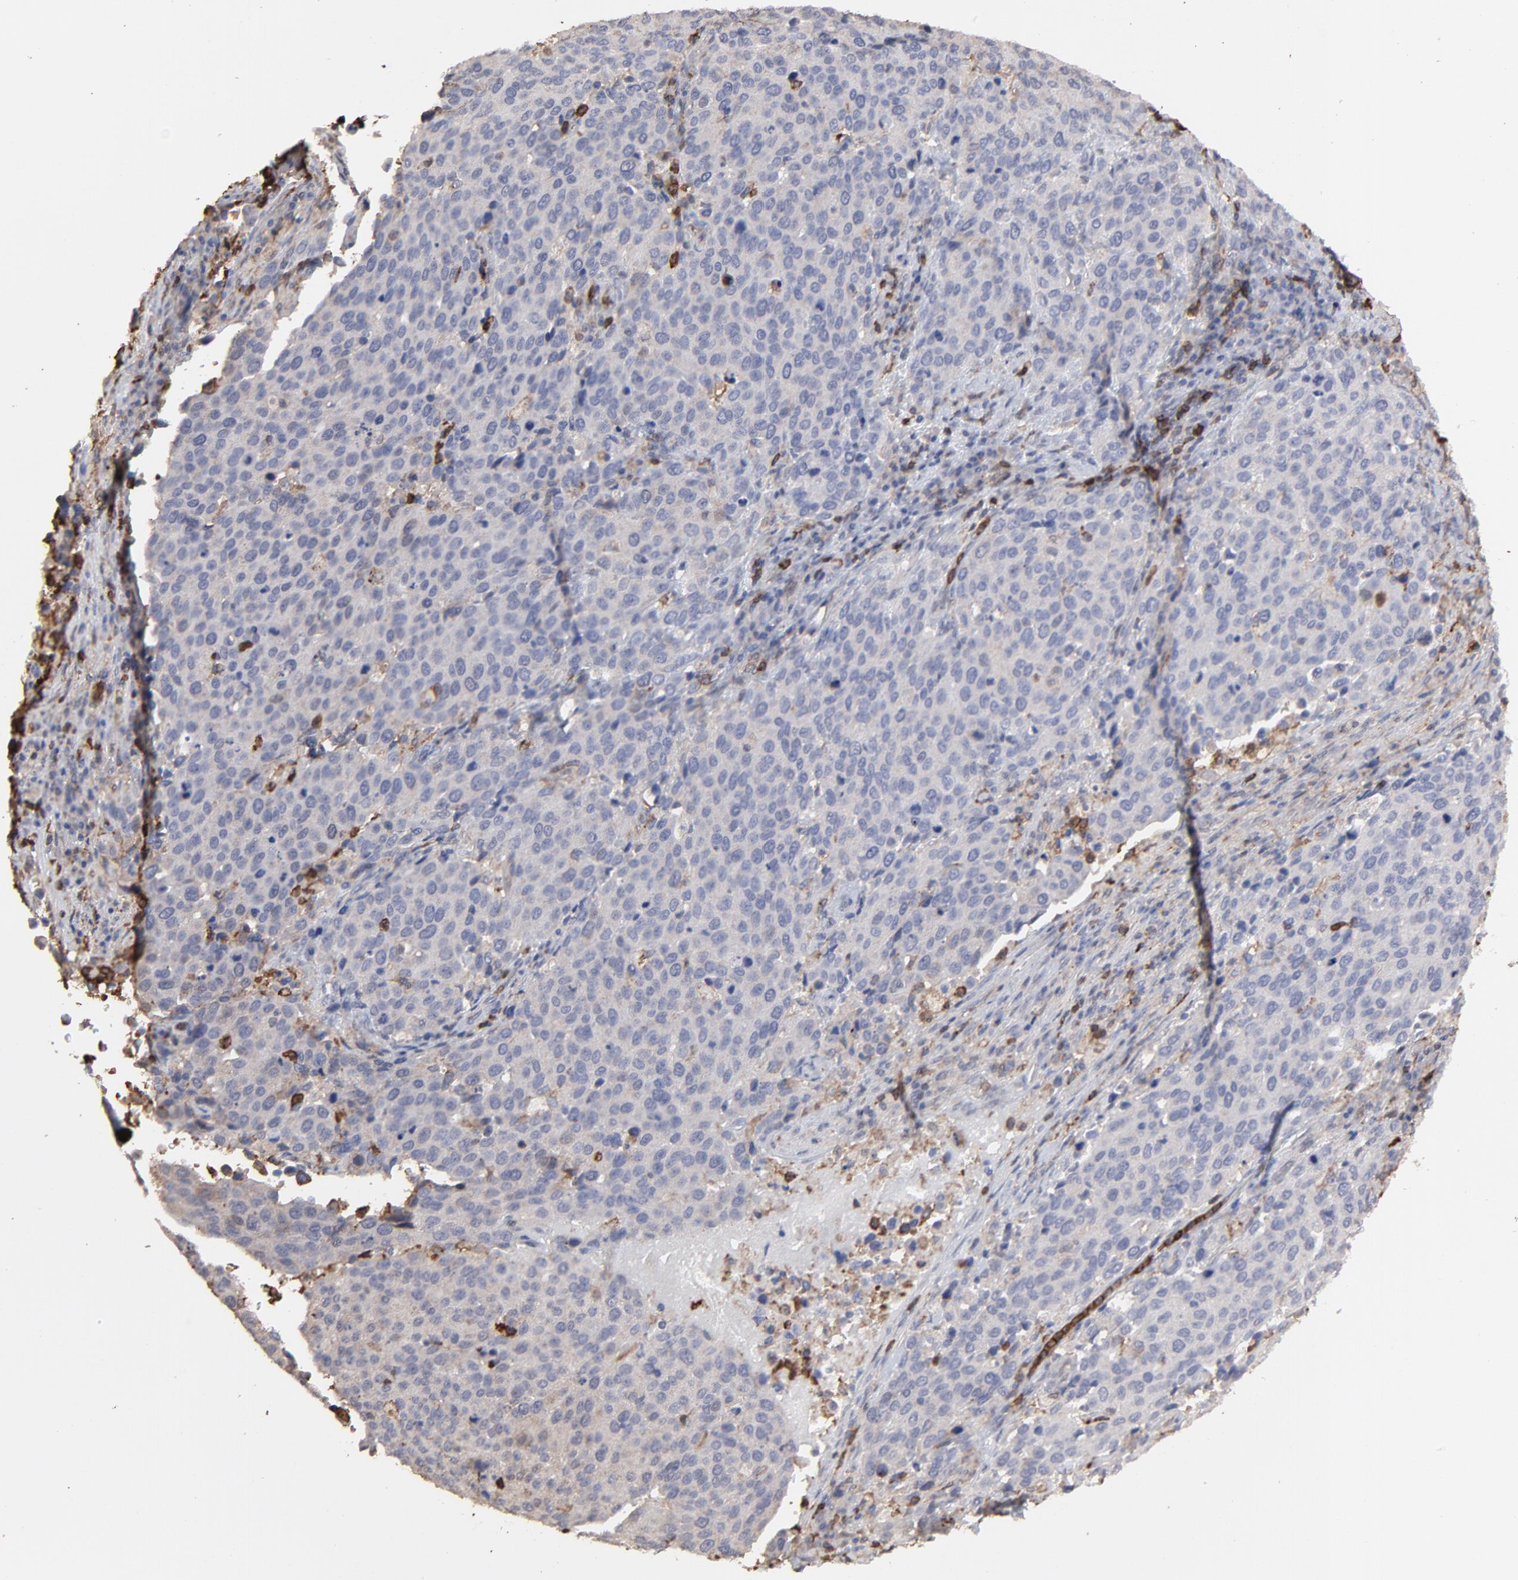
{"staining": {"intensity": "negative", "quantity": "none", "location": "none"}, "tissue": "cervical cancer", "cell_type": "Tumor cells", "image_type": "cancer", "snomed": [{"axis": "morphology", "description": "Squamous cell carcinoma, NOS"}, {"axis": "topography", "description": "Cervix"}], "caption": "Image shows no significant protein positivity in tumor cells of cervical squamous cell carcinoma.", "gene": "SLC6A14", "patient": {"sex": "female", "age": 54}}